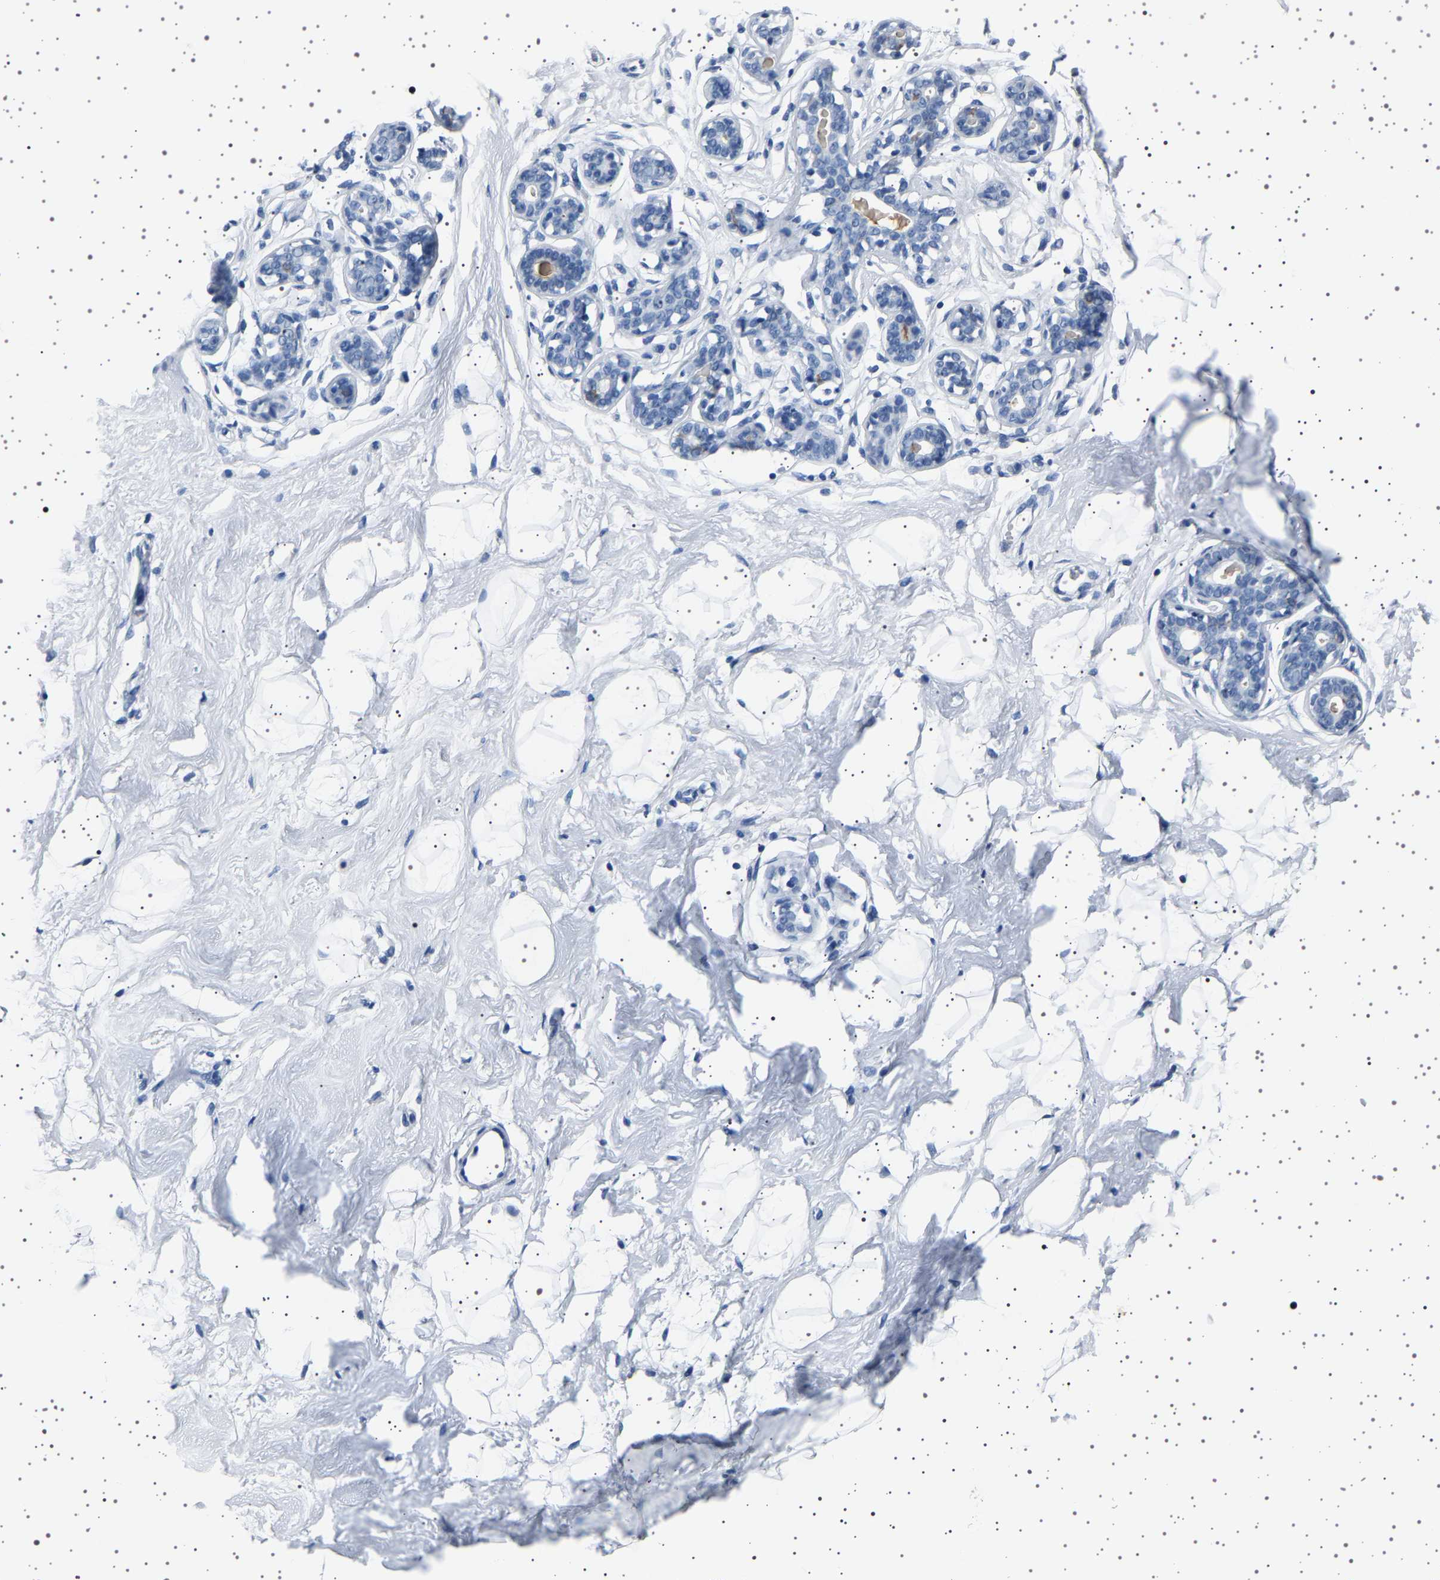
{"staining": {"intensity": "negative", "quantity": "none", "location": "none"}, "tissue": "breast", "cell_type": "Adipocytes", "image_type": "normal", "snomed": [{"axis": "morphology", "description": "Normal tissue, NOS"}, {"axis": "topography", "description": "Breast"}], "caption": "Adipocytes are negative for brown protein staining in normal breast.", "gene": "TFF3", "patient": {"sex": "female", "age": 23}}